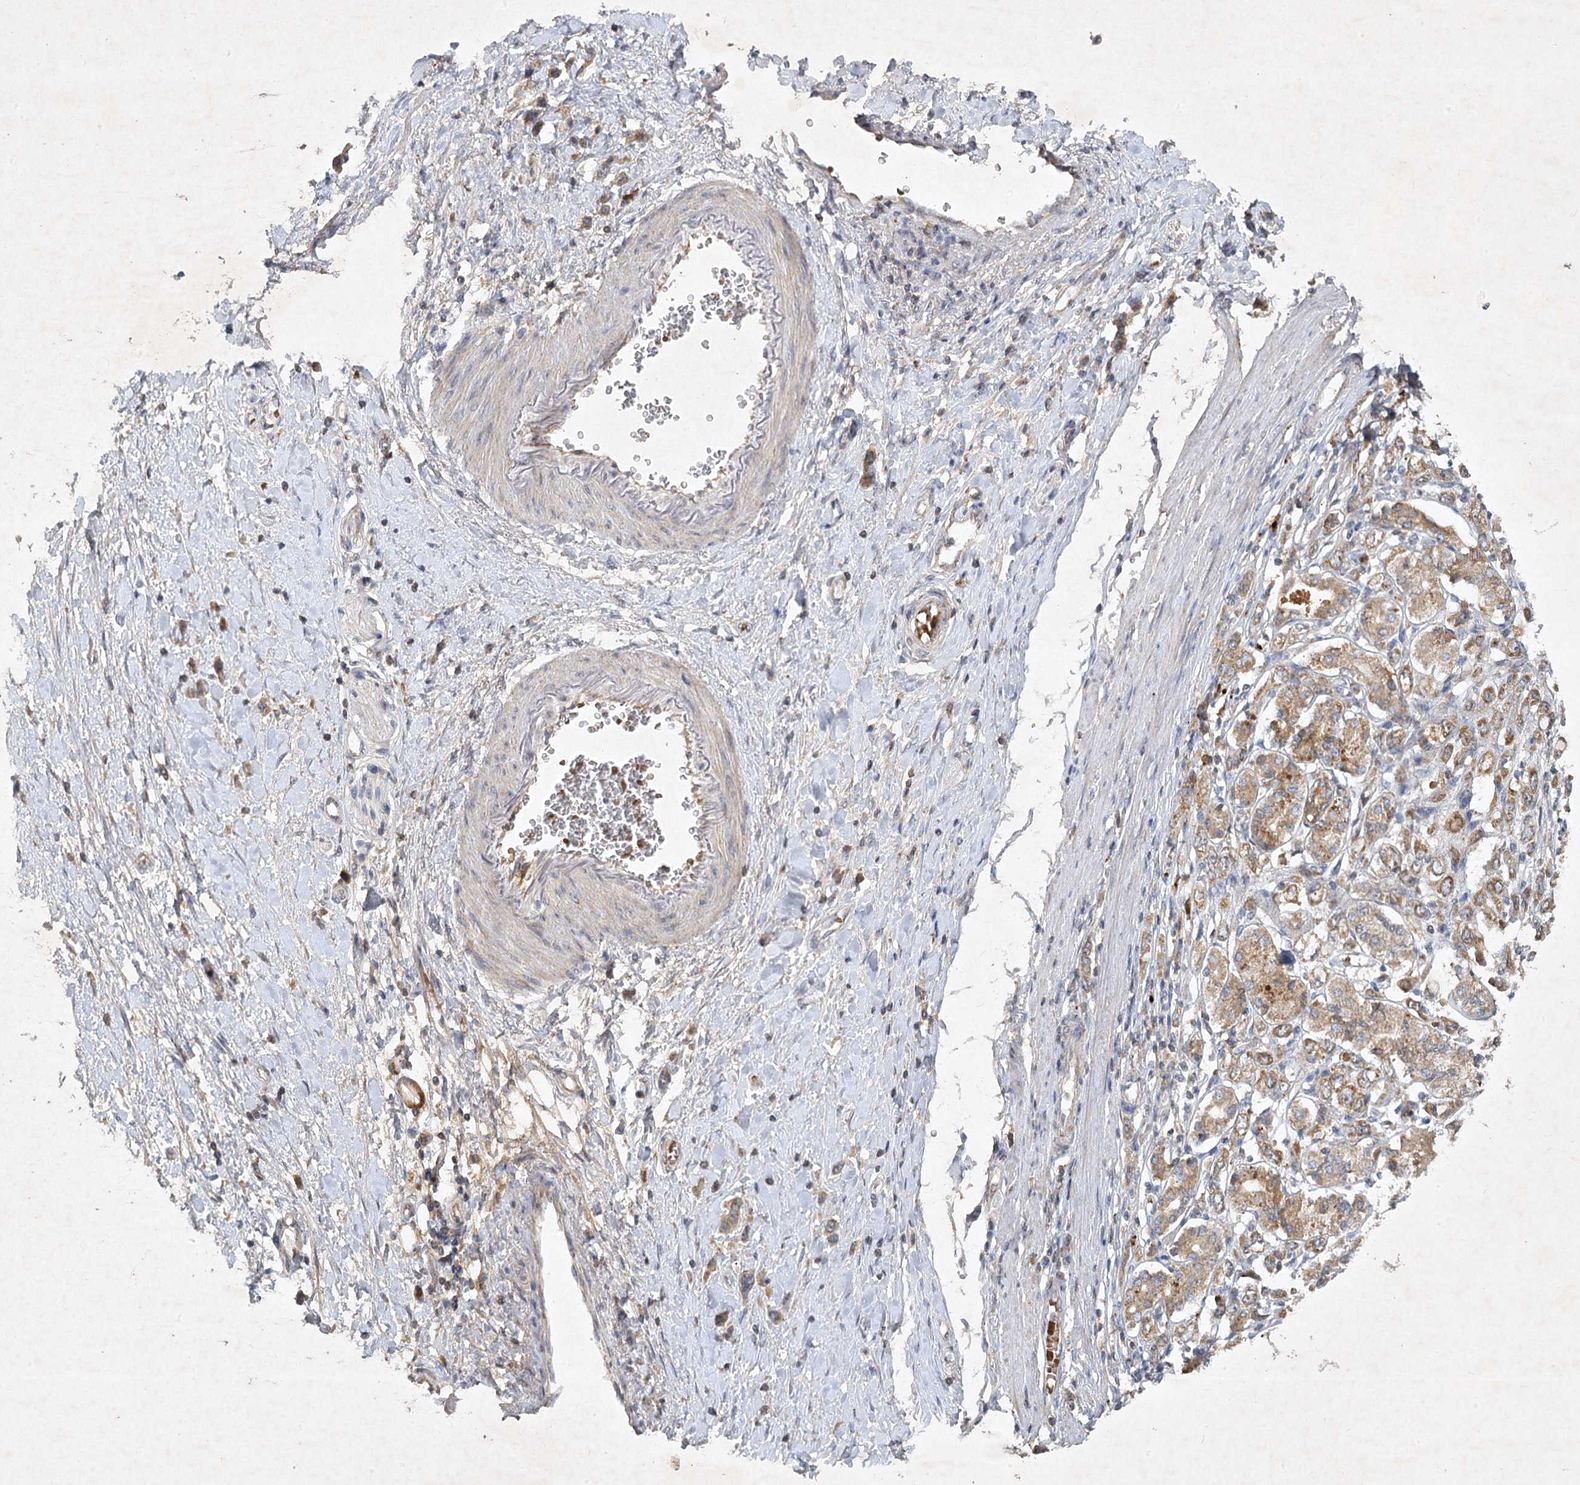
{"staining": {"intensity": "moderate", "quantity": ">75%", "location": "cytoplasmic/membranous"}, "tissue": "stomach cancer", "cell_type": "Tumor cells", "image_type": "cancer", "snomed": [{"axis": "morphology", "description": "Adenocarcinoma, NOS"}, {"axis": "topography", "description": "Stomach"}], "caption": "The image exhibits a brown stain indicating the presence of a protein in the cytoplasmic/membranous of tumor cells in stomach cancer (adenocarcinoma).", "gene": "PYROXD2", "patient": {"sex": "female", "age": 65}}